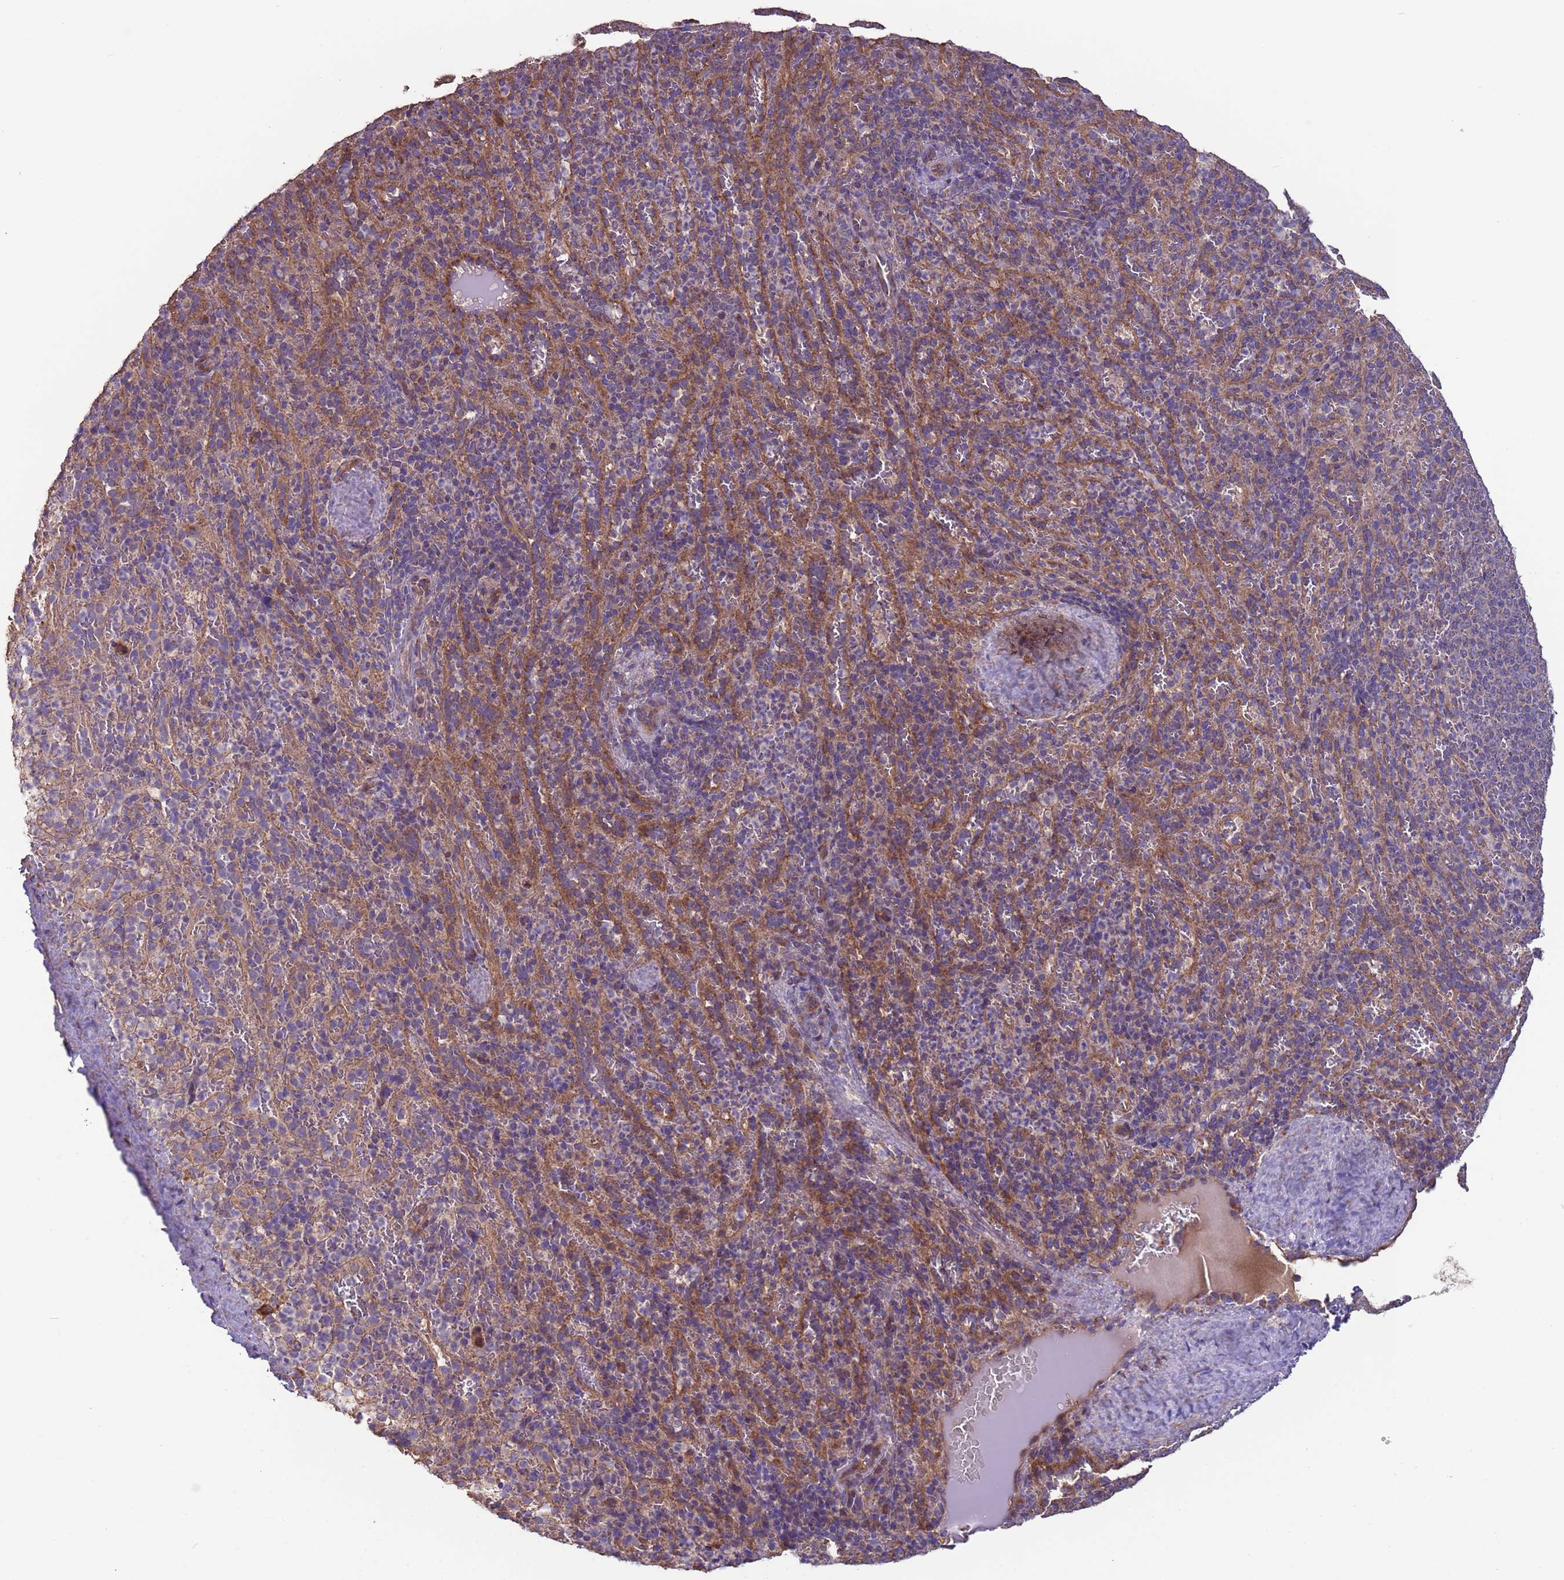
{"staining": {"intensity": "negative", "quantity": "none", "location": "none"}, "tissue": "spleen", "cell_type": "Cells in red pulp", "image_type": "normal", "snomed": [{"axis": "morphology", "description": "Normal tissue, NOS"}, {"axis": "topography", "description": "Spleen"}], "caption": "Immunohistochemistry photomicrograph of unremarkable spleen: spleen stained with DAB demonstrates no significant protein expression in cells in red pulp. The staining is performed using DAB brown chromogen with nuclei counter-stained in using hematoxylin.", "gene": "EEF1AKMT1", "patient": {"sex": "female", "age": 21}}